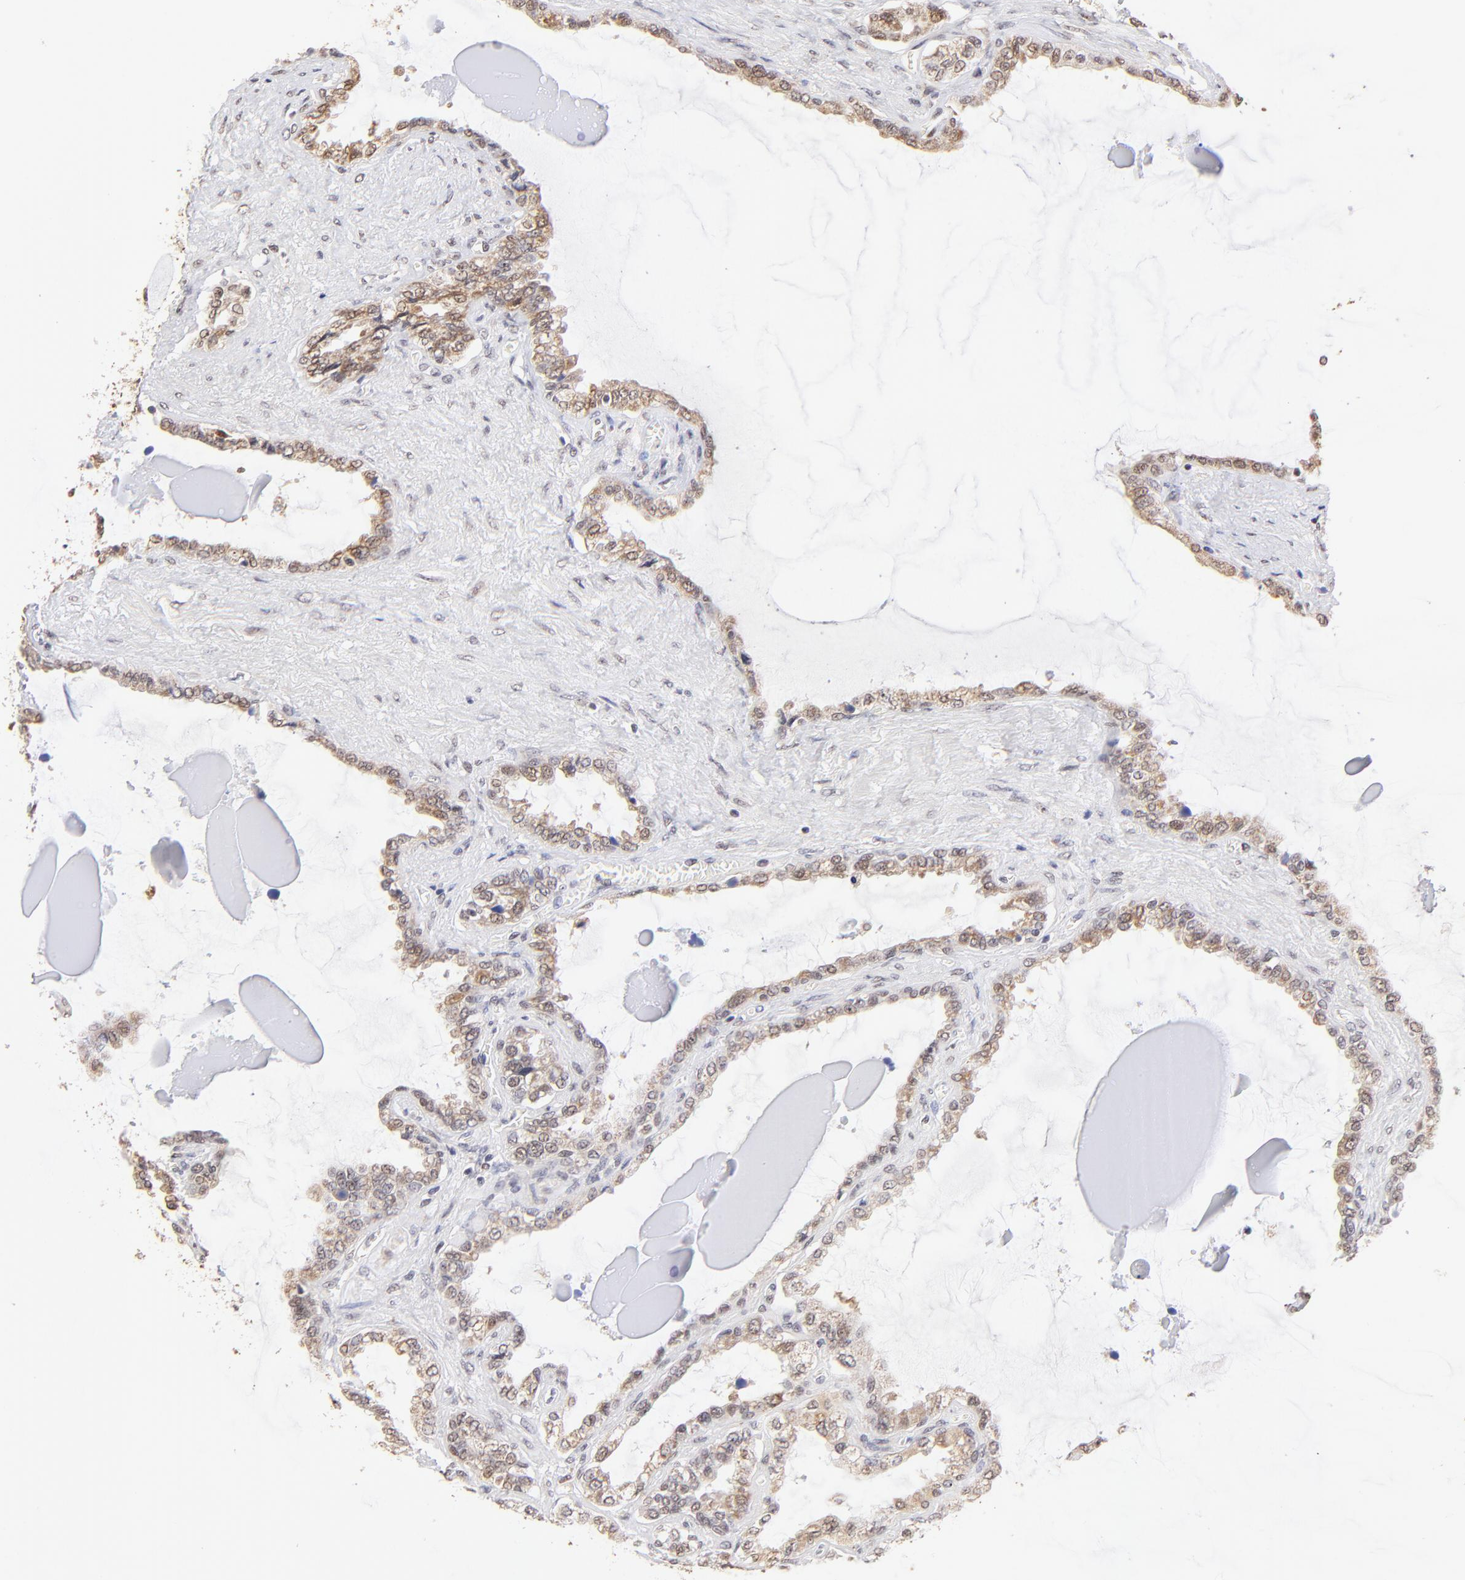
{"staining": {"intensity": "weak", "quantity": ">75%", "location": "cytoplasmic/membranous,nuclear"}, "tissue": "seminal vesicle", "cell_type": "Glandular cells", "image_type": "normal", "snomed": [{"axis": "morphology", "description": "Normal tissue, NOS"}, {"axis": "morphology", "description": "Inflammation, NOS"}, {"axis": "topography", "description": "Urinary bladder"}, {"axis": "topography", "description": "Prostate"}, {"axis": "topography", "description": "Seminal veicle"}], "caption": "Immunohistochemistry staining of unremarkable seminal vesicle, which demonstrates low levels of weak cytoplasmic/membranous,nuclear positivity in approximately >75% of glandular cells indicating weak cytoplasmic/membranous,nuclear protein staining. The staining was performed using DAB (brown) for protein detection and nuclei were counterstained in hematoxylin (blue).", "gene": "ZNF670", "patient": {"sex": "male", "age": 82}}